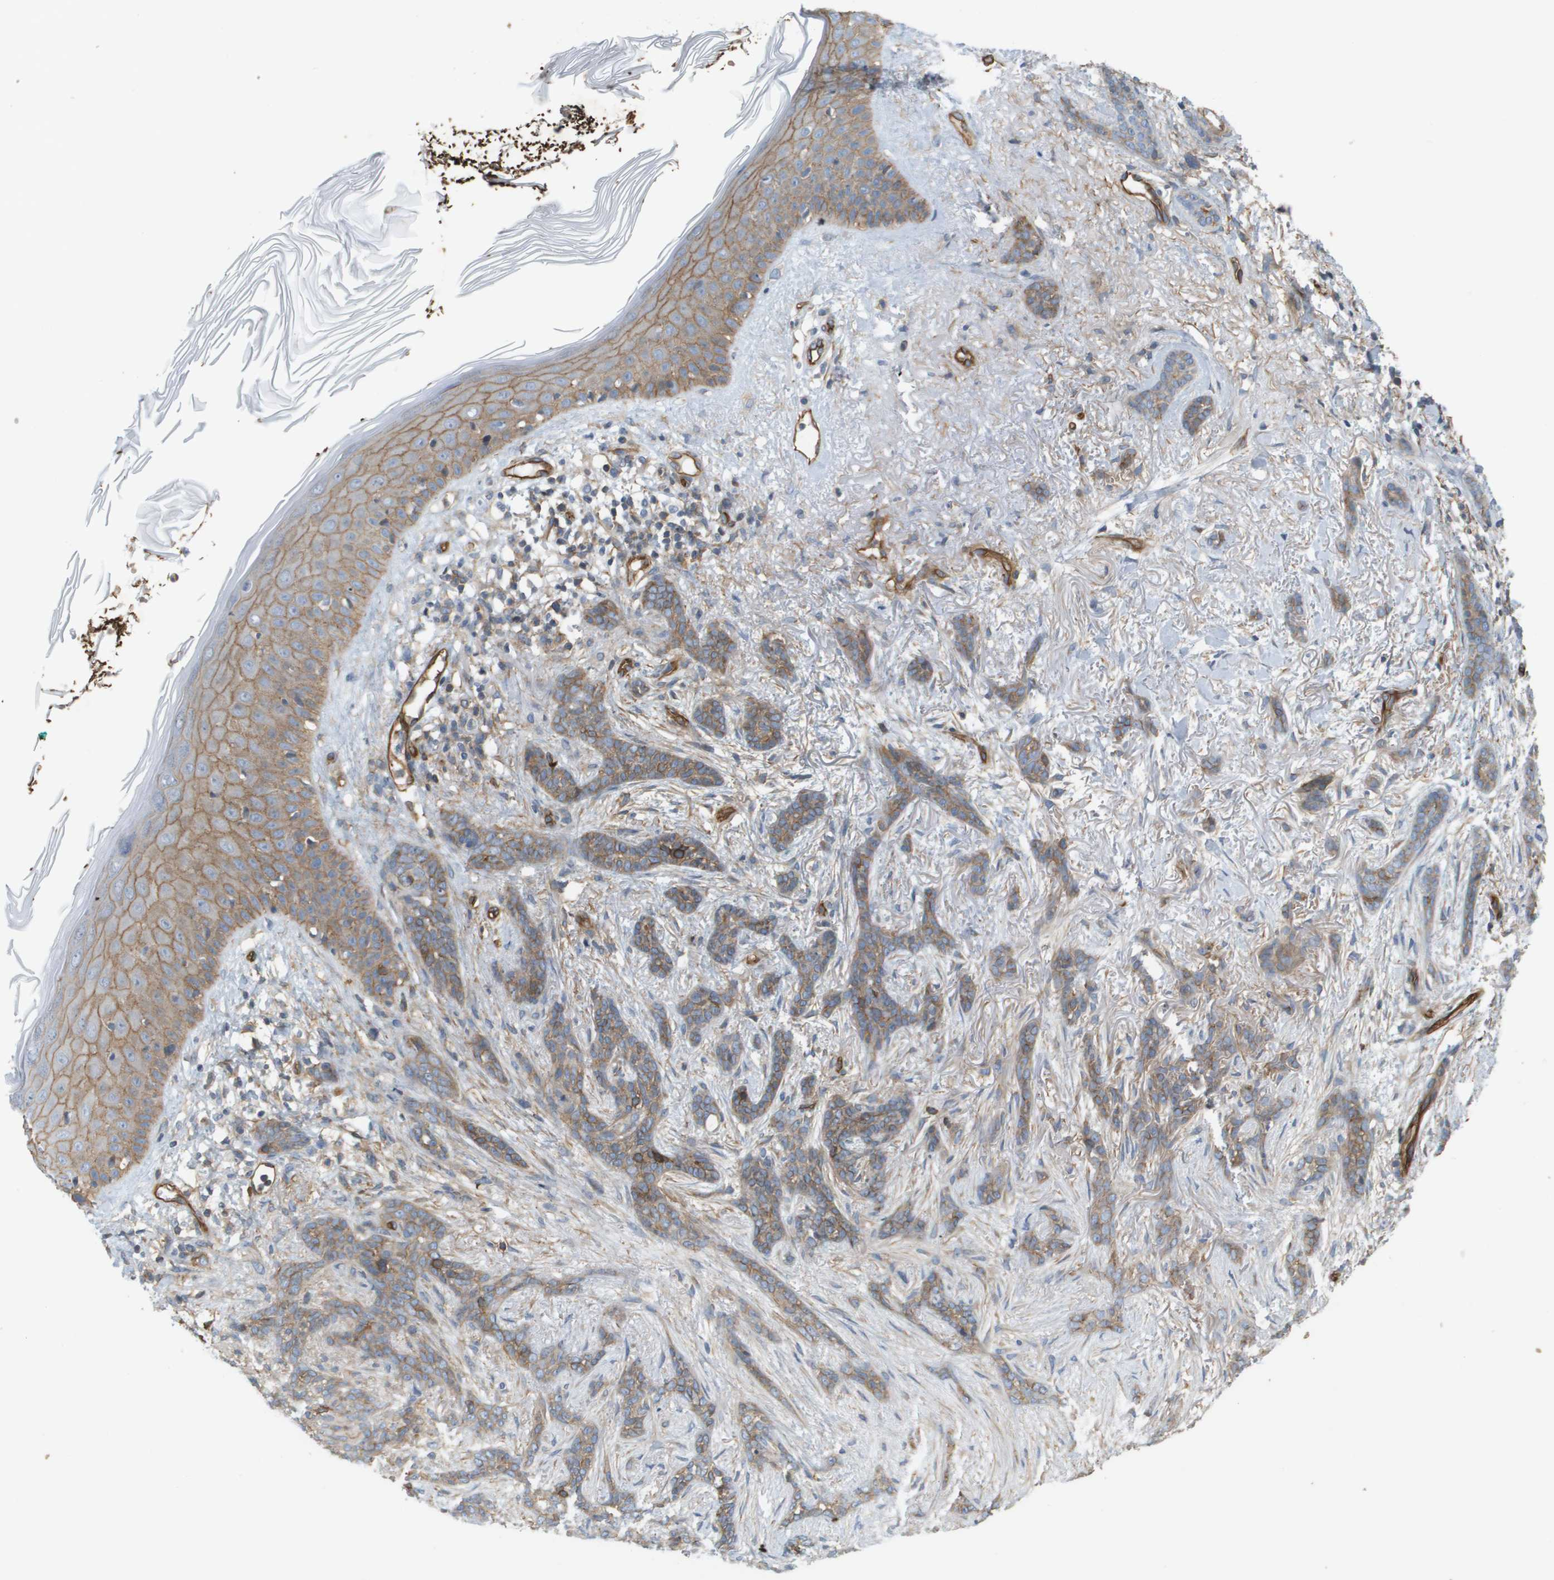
{"staining": {"intensity": "weak", "quantity": "25%-75%", "location": "cytoplasmic/membranous"}, "tissue": "skin cancer", "cell_type": "Tumor cells", "image_type": "cancer", "snomed": [{"axis": "morphology", "description": "Basal cell carcinoma"}, {"axis": "morphology", "description": "Adnexal tumor, benign"}, {"axis": "topography", "description": "Skin"}], "caption": "Human skin cancer (benign adnexal tumor) stained with a brown dye reveals weak cytoplasmic/membranous positive staining in about 25%-75% of tumor cells.", "gene": "SGMS2", "patient": {"sex": "female", "age": 42}}